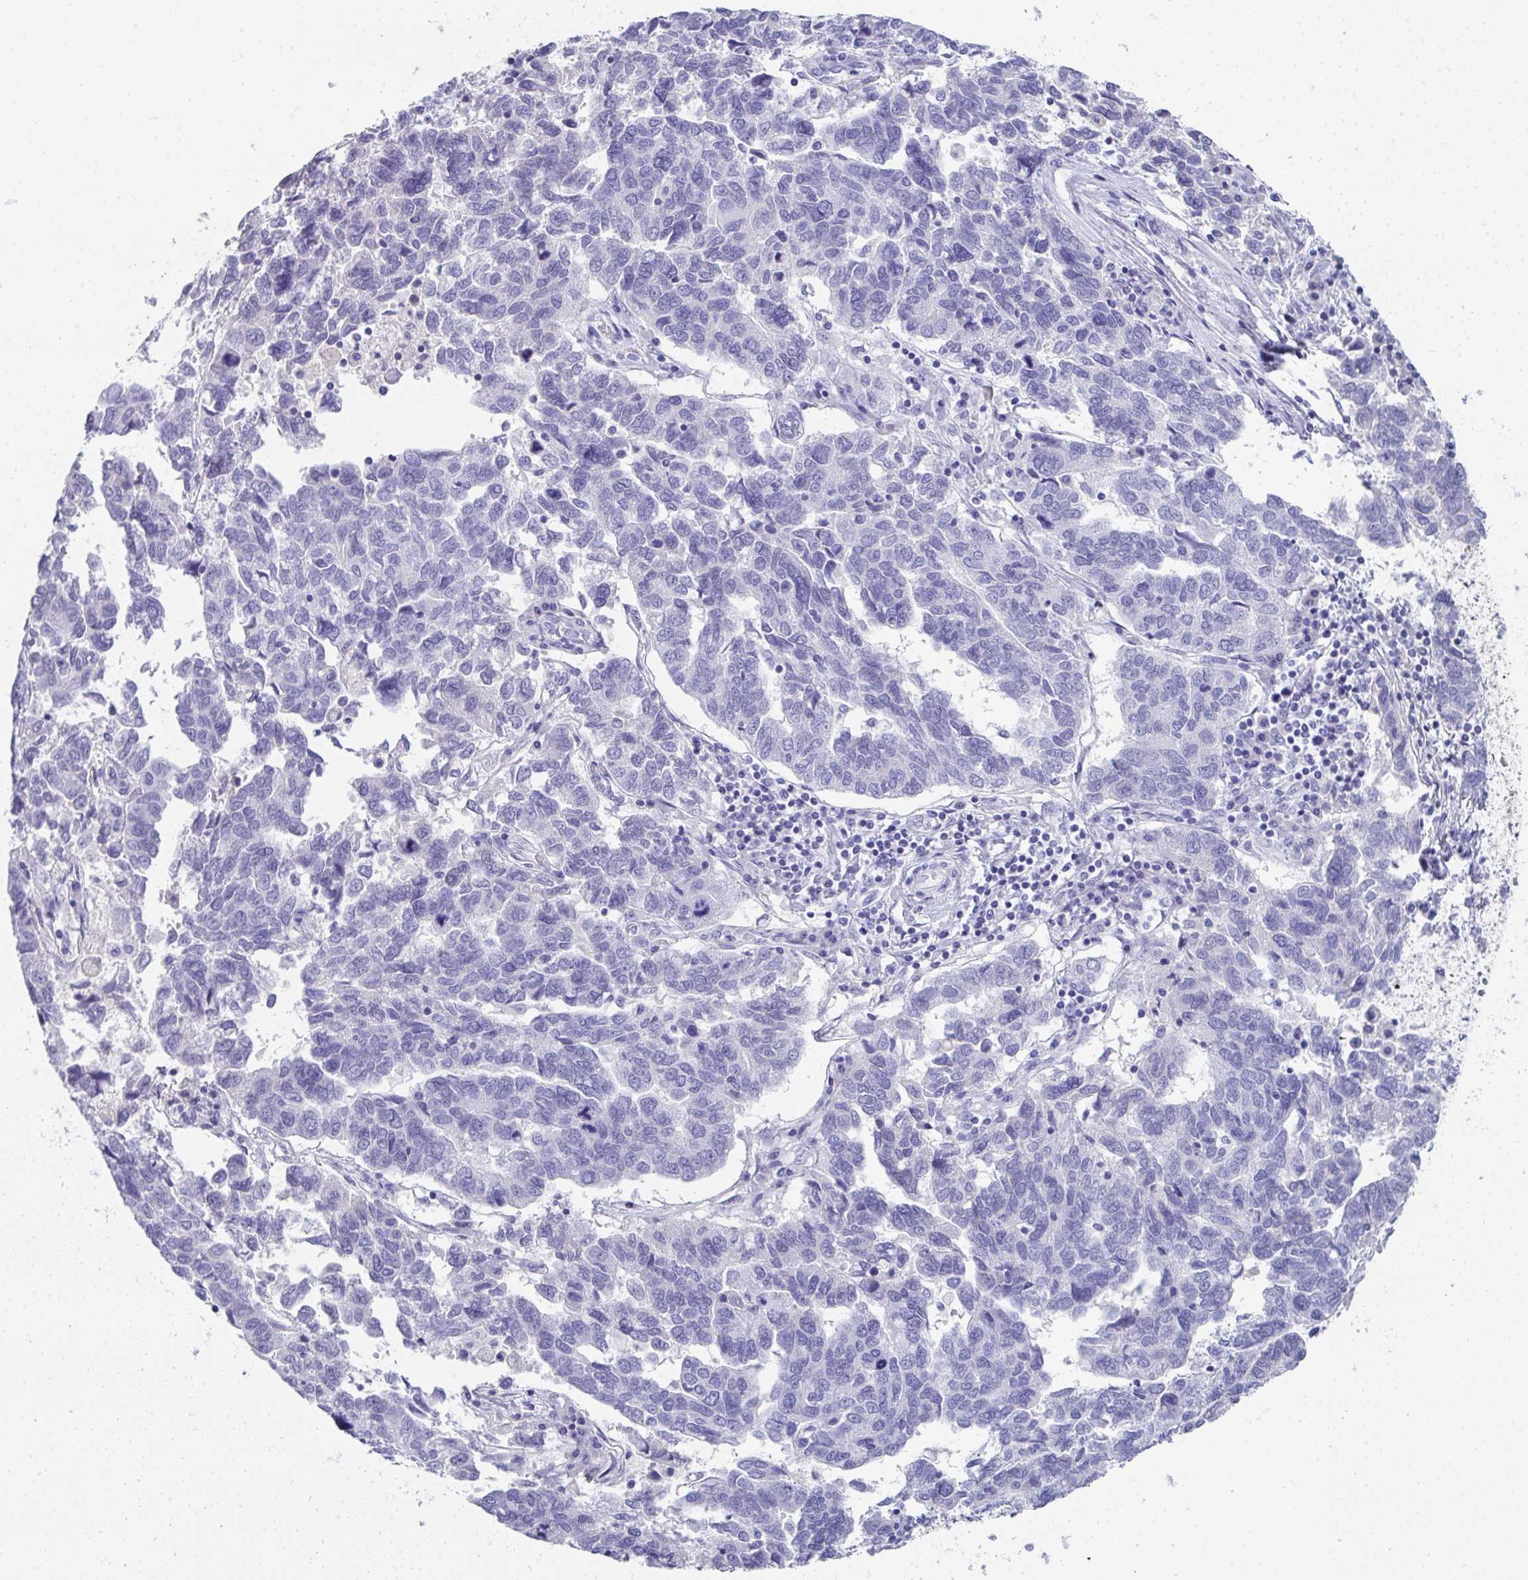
{"staining": {"intensity": "negative", "quantity": "none", "location": "none"}, "tissue": "ovarian cancer", "cell_type": "Tumor cells", "image_type": "cancer", "snomed": [{"axis": "morphology", "description": "Cystadenocarcinoma, serous, NOS"}, {"axis": "topography", "description": "Ovary"}], "caption": "This is an immunohistochemistry image of human ovarian cancer. There is no staining in tumor cells.", "gene": "COA5", "patient": {"sex": "female", "age": 64}}